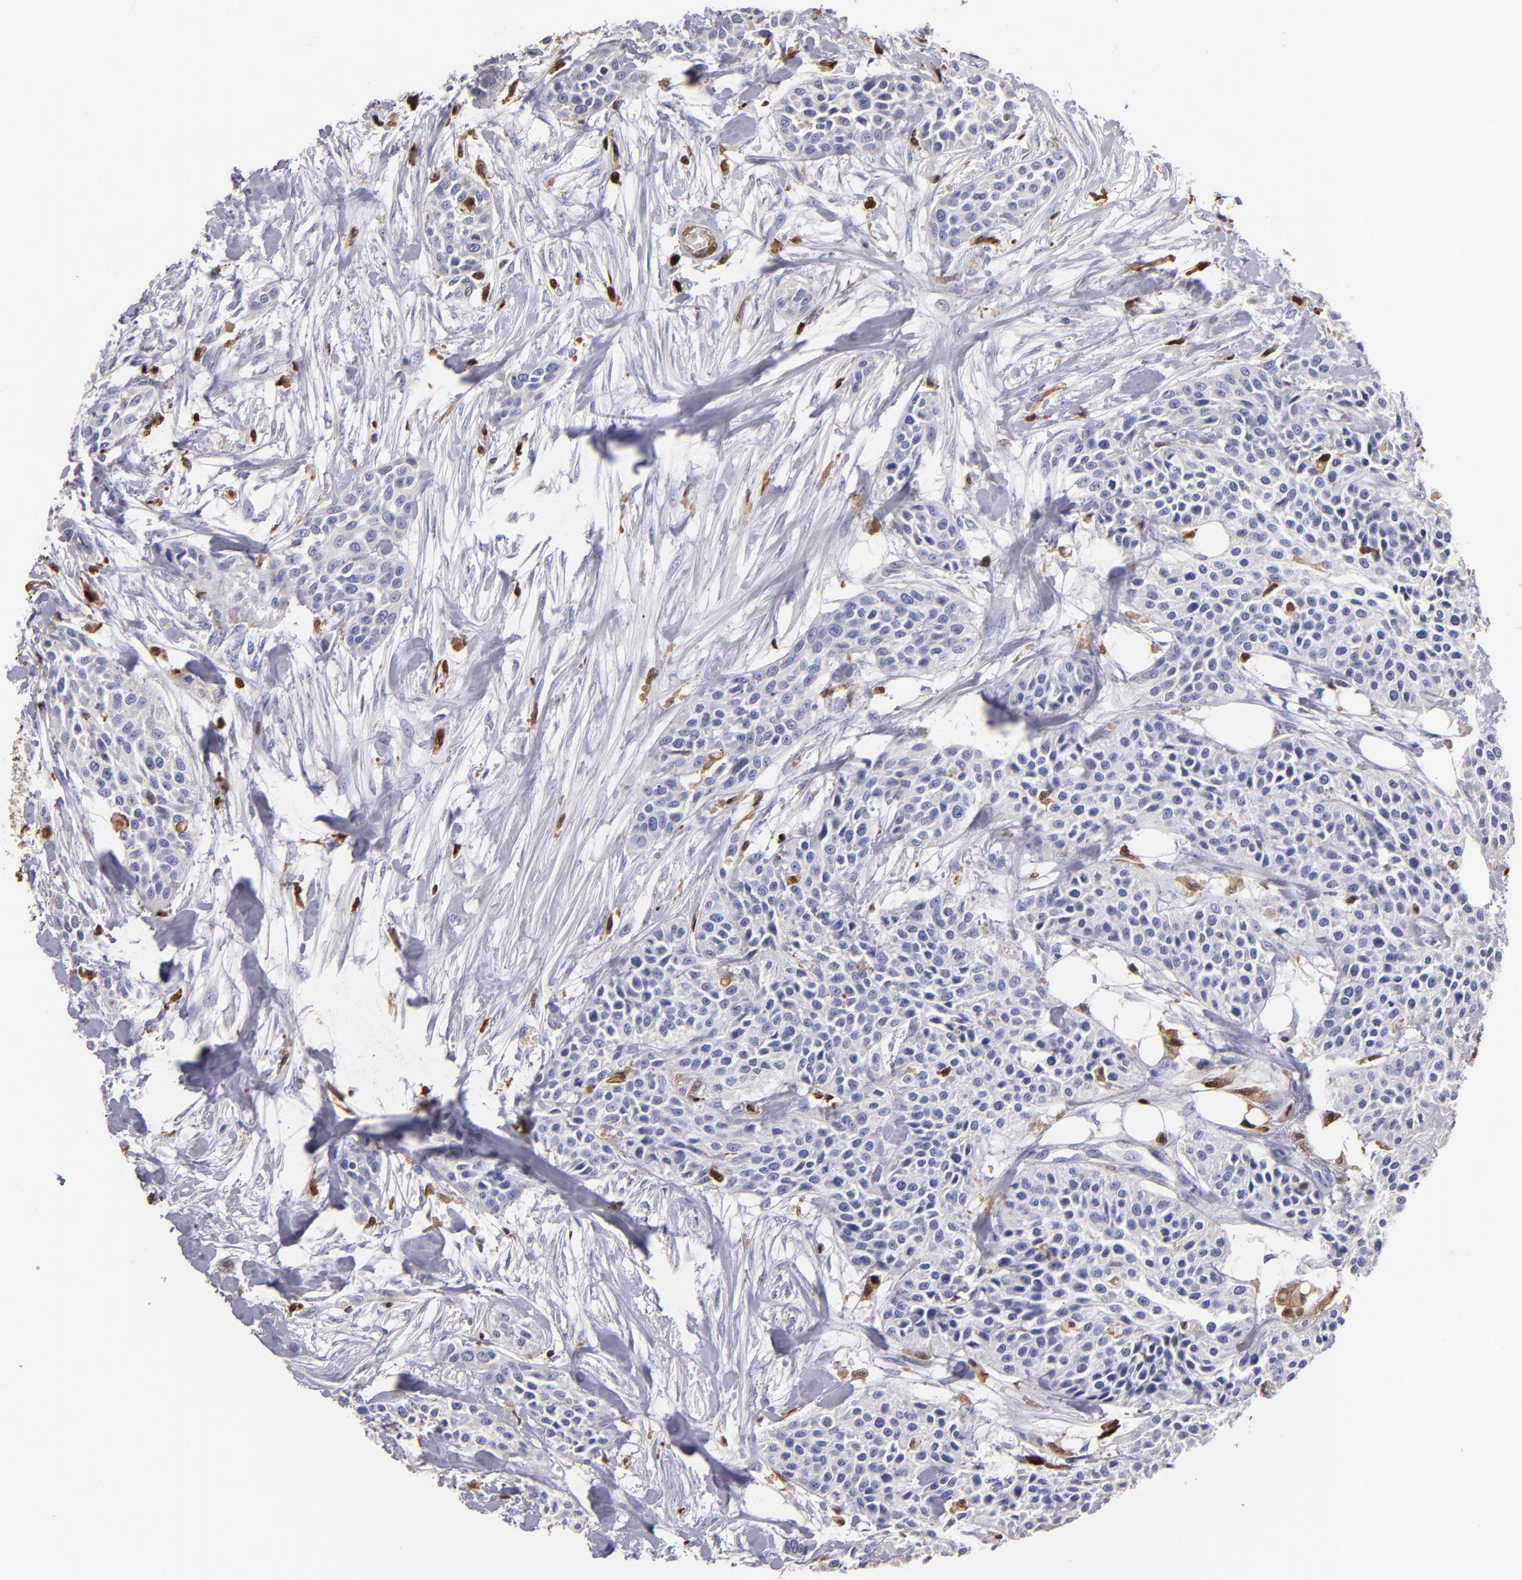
{"staining": {"intensity": "negative", "quantity": "none", "location": "none"}, "tissue": "urothelial cancer", "cell_type": "Tumor cells", "image_type": "cancer", "snomed": [{"axis": "morphology", "description": "Urothelial carcinoma, High grade"}, {"axis": "topography", "description": "Urinary bladder"}], "caption": "IHC of human urothelial cancer reveals no positivity in tumor cells.", "gene": "S100A4", "patient": {"sex": "male", "age": 56}}